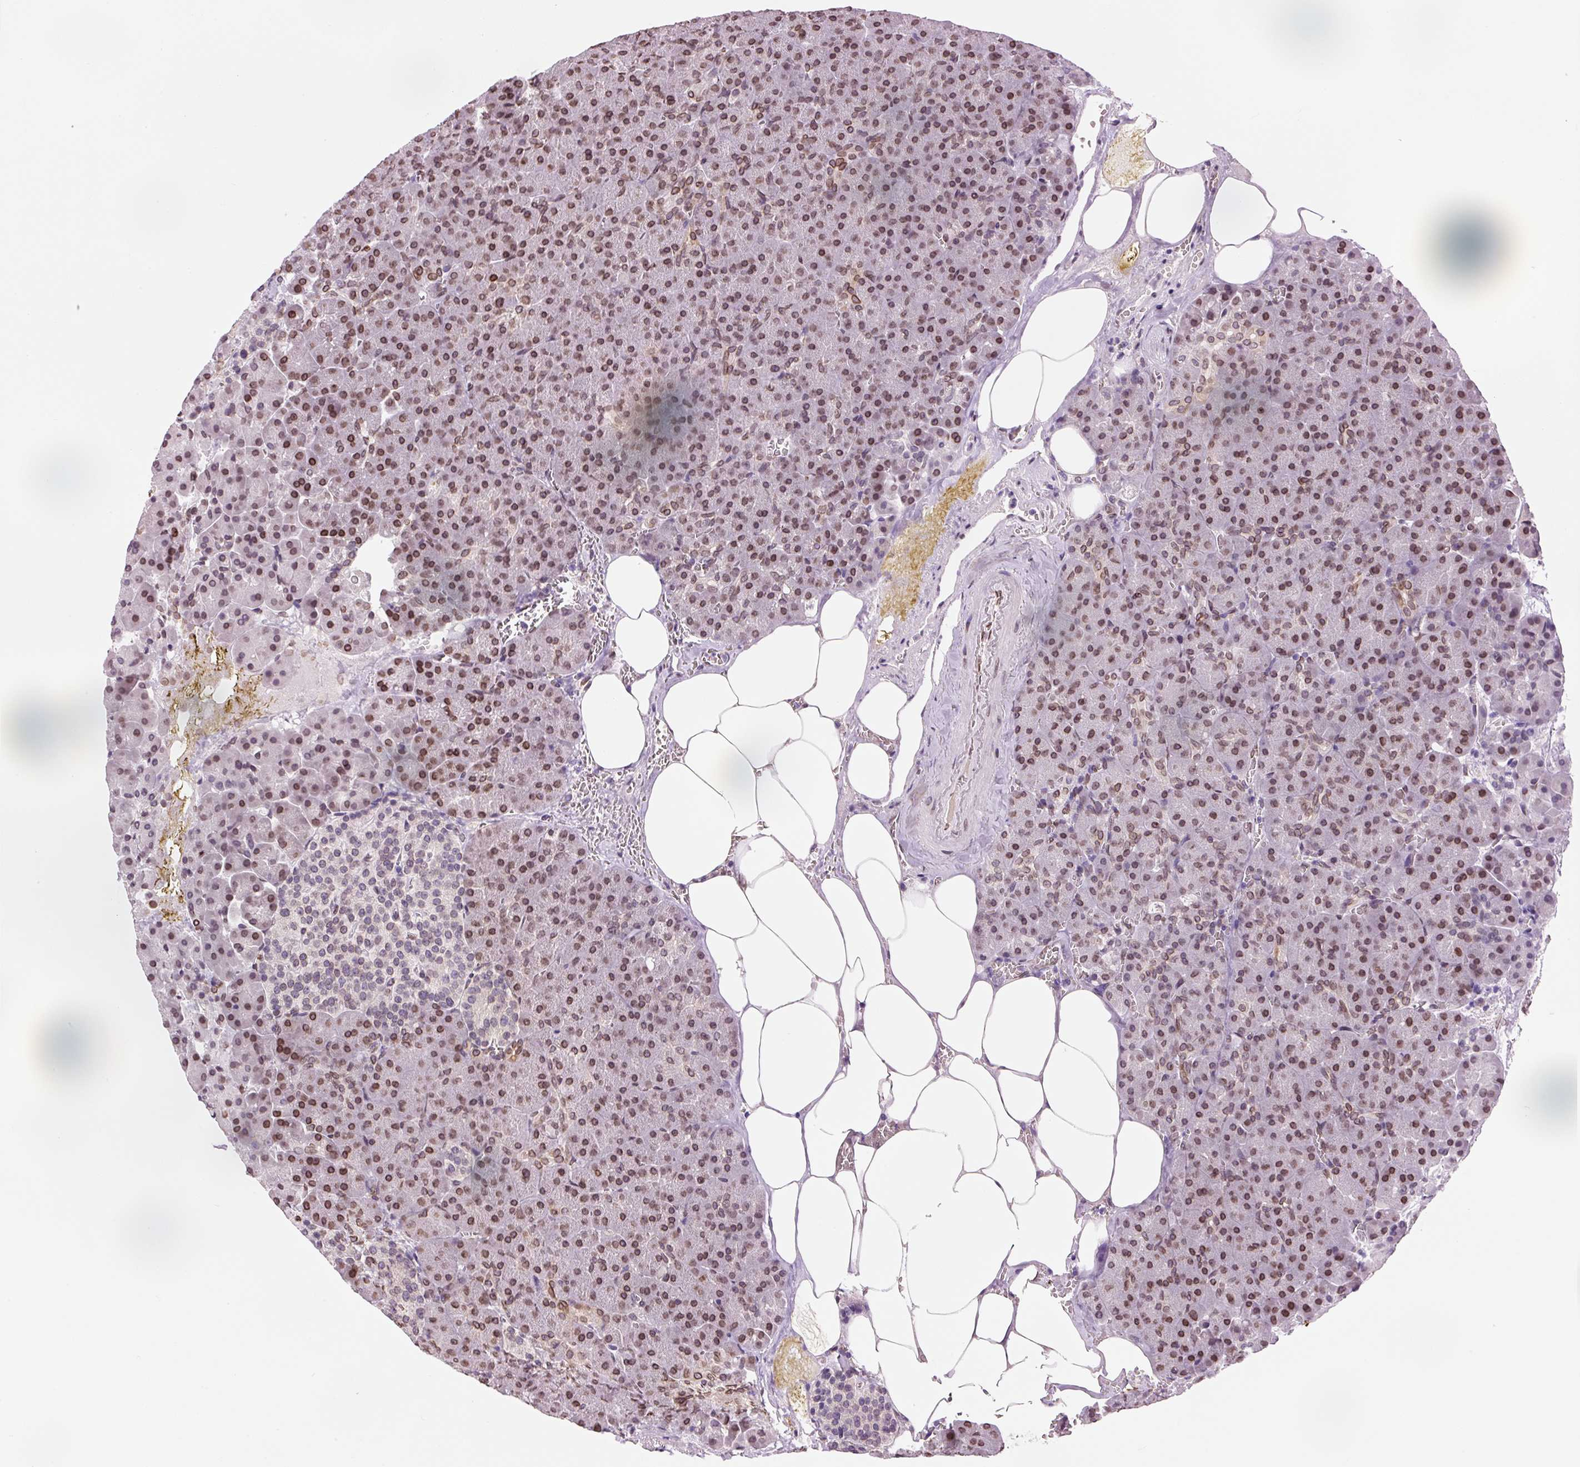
{"staining": {"intensity": "moderate", "quantity": ">75%", "location": "cytoplasmic/membranous,nuclear"}, "tissue": "pancreas", "cell_type": "Exocrine glandular cells", "image_type": "normal", "snomed": [{"axis": "morphology", "description": "Normal tissue, NOS"}, {"axis": "topography", "description": "Pancreas"}], "caption": "A photomicrograph showing moderate cytoplasmic/membranous,nuclear staining in about >75% of exocrine glandular cells in normal pancreas, as visualized by brown immunohistochemical staining.", "gene": "ZNF224", "patient": {"sex": "female", "age": 74}}